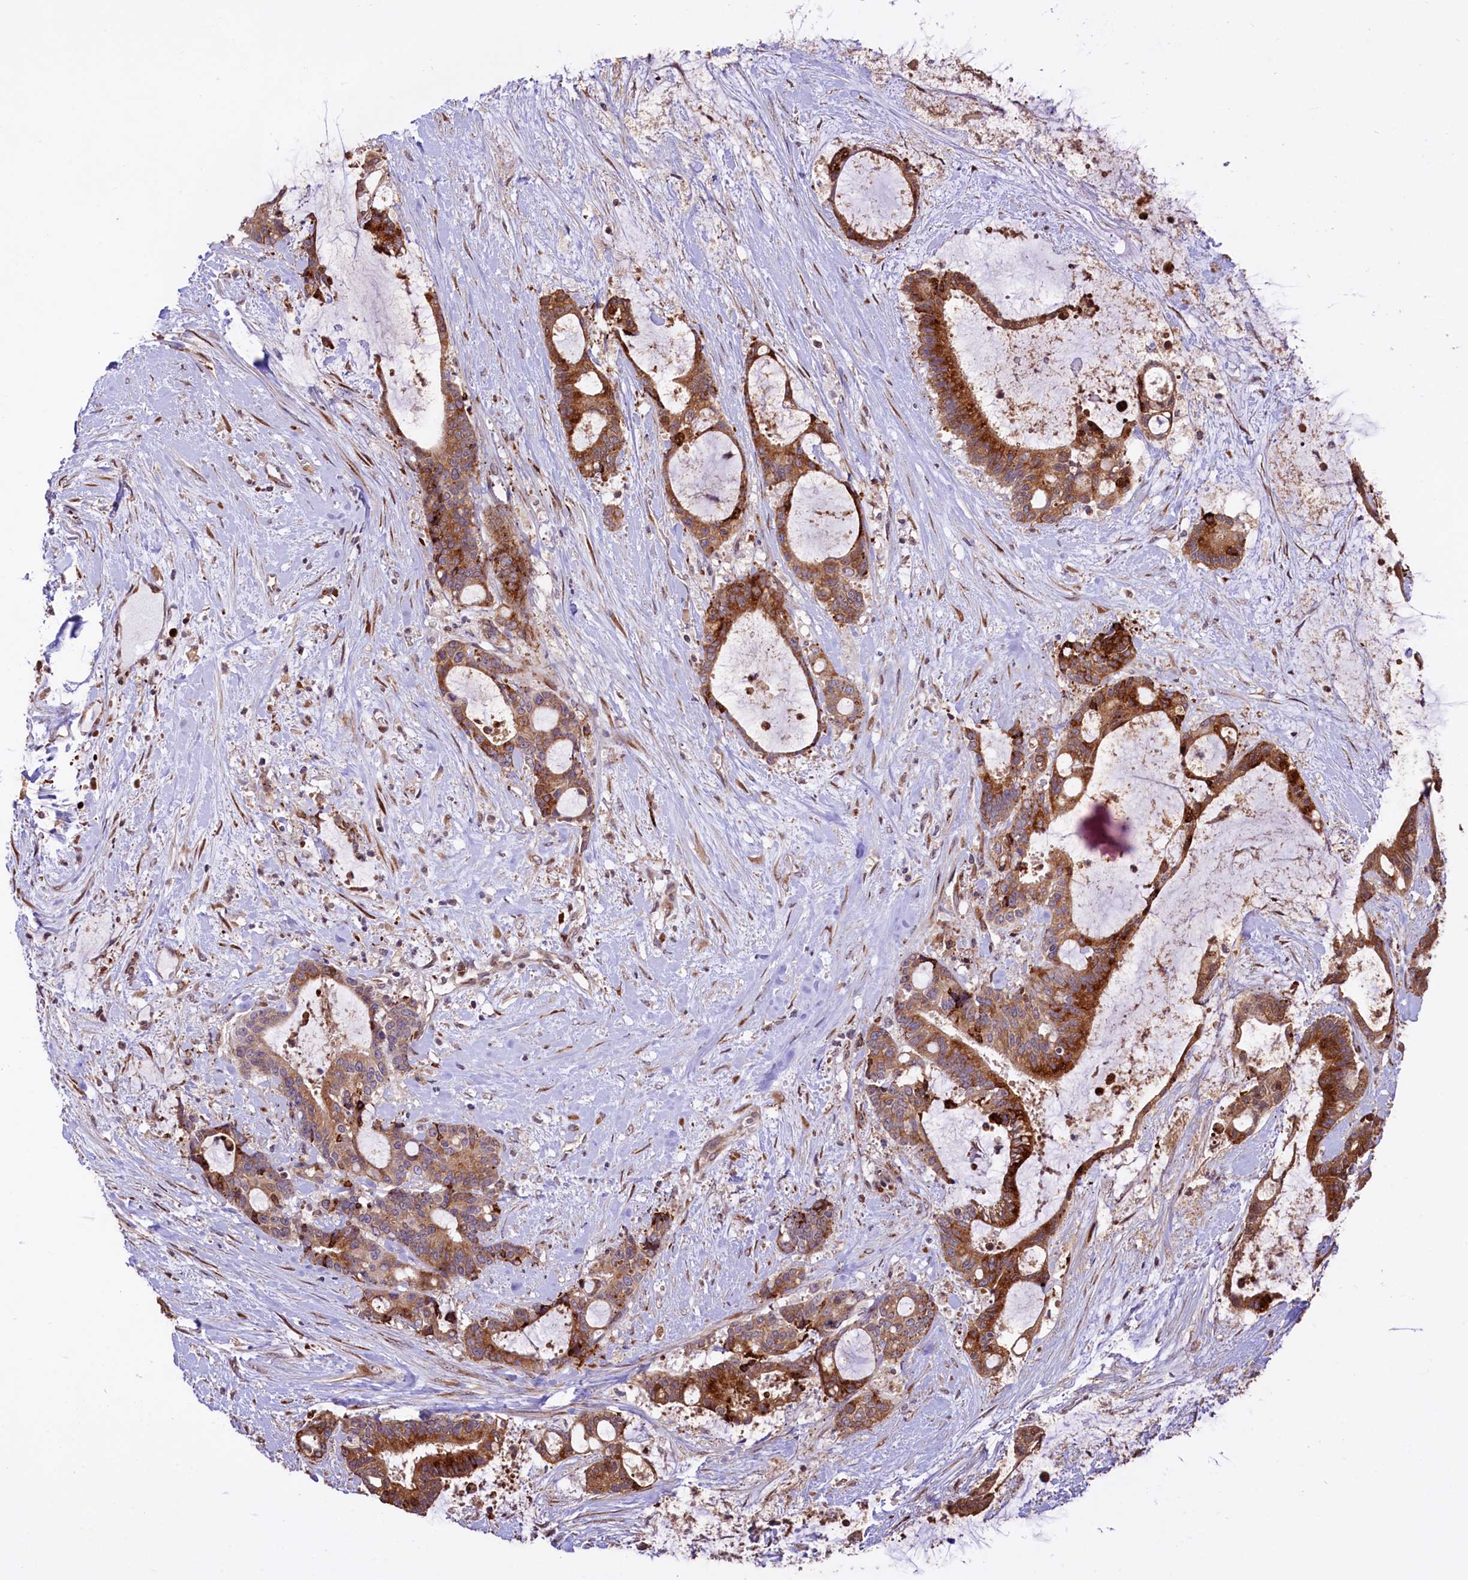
{"staining": {"intensity": "strong", "quantity": ">75%", "location": "cytoplasmic/membranous"}, "tissue": "liver cancer", "cell_type": "Tumor cells", "image_type": "cancer", "snomed": [{"axis": "morphology", "description": "Normal tissue, NOS"}, {"axis": "morphology", "description": "Cholangiocarcinoma"}, {"axis": "topography", "description": "Liver"}, {"axis": "topography", "description": "Peripheral nerve tissue"}], "caption": "Immunohistochemical staining of human liver cholangiocarcinoma displays high levels of strong cytoplasmic/membranous protein positivity in about >75% of tumor cells.", "gene": "C5orf15", "patient": {"sex": "female", "age": 73}}